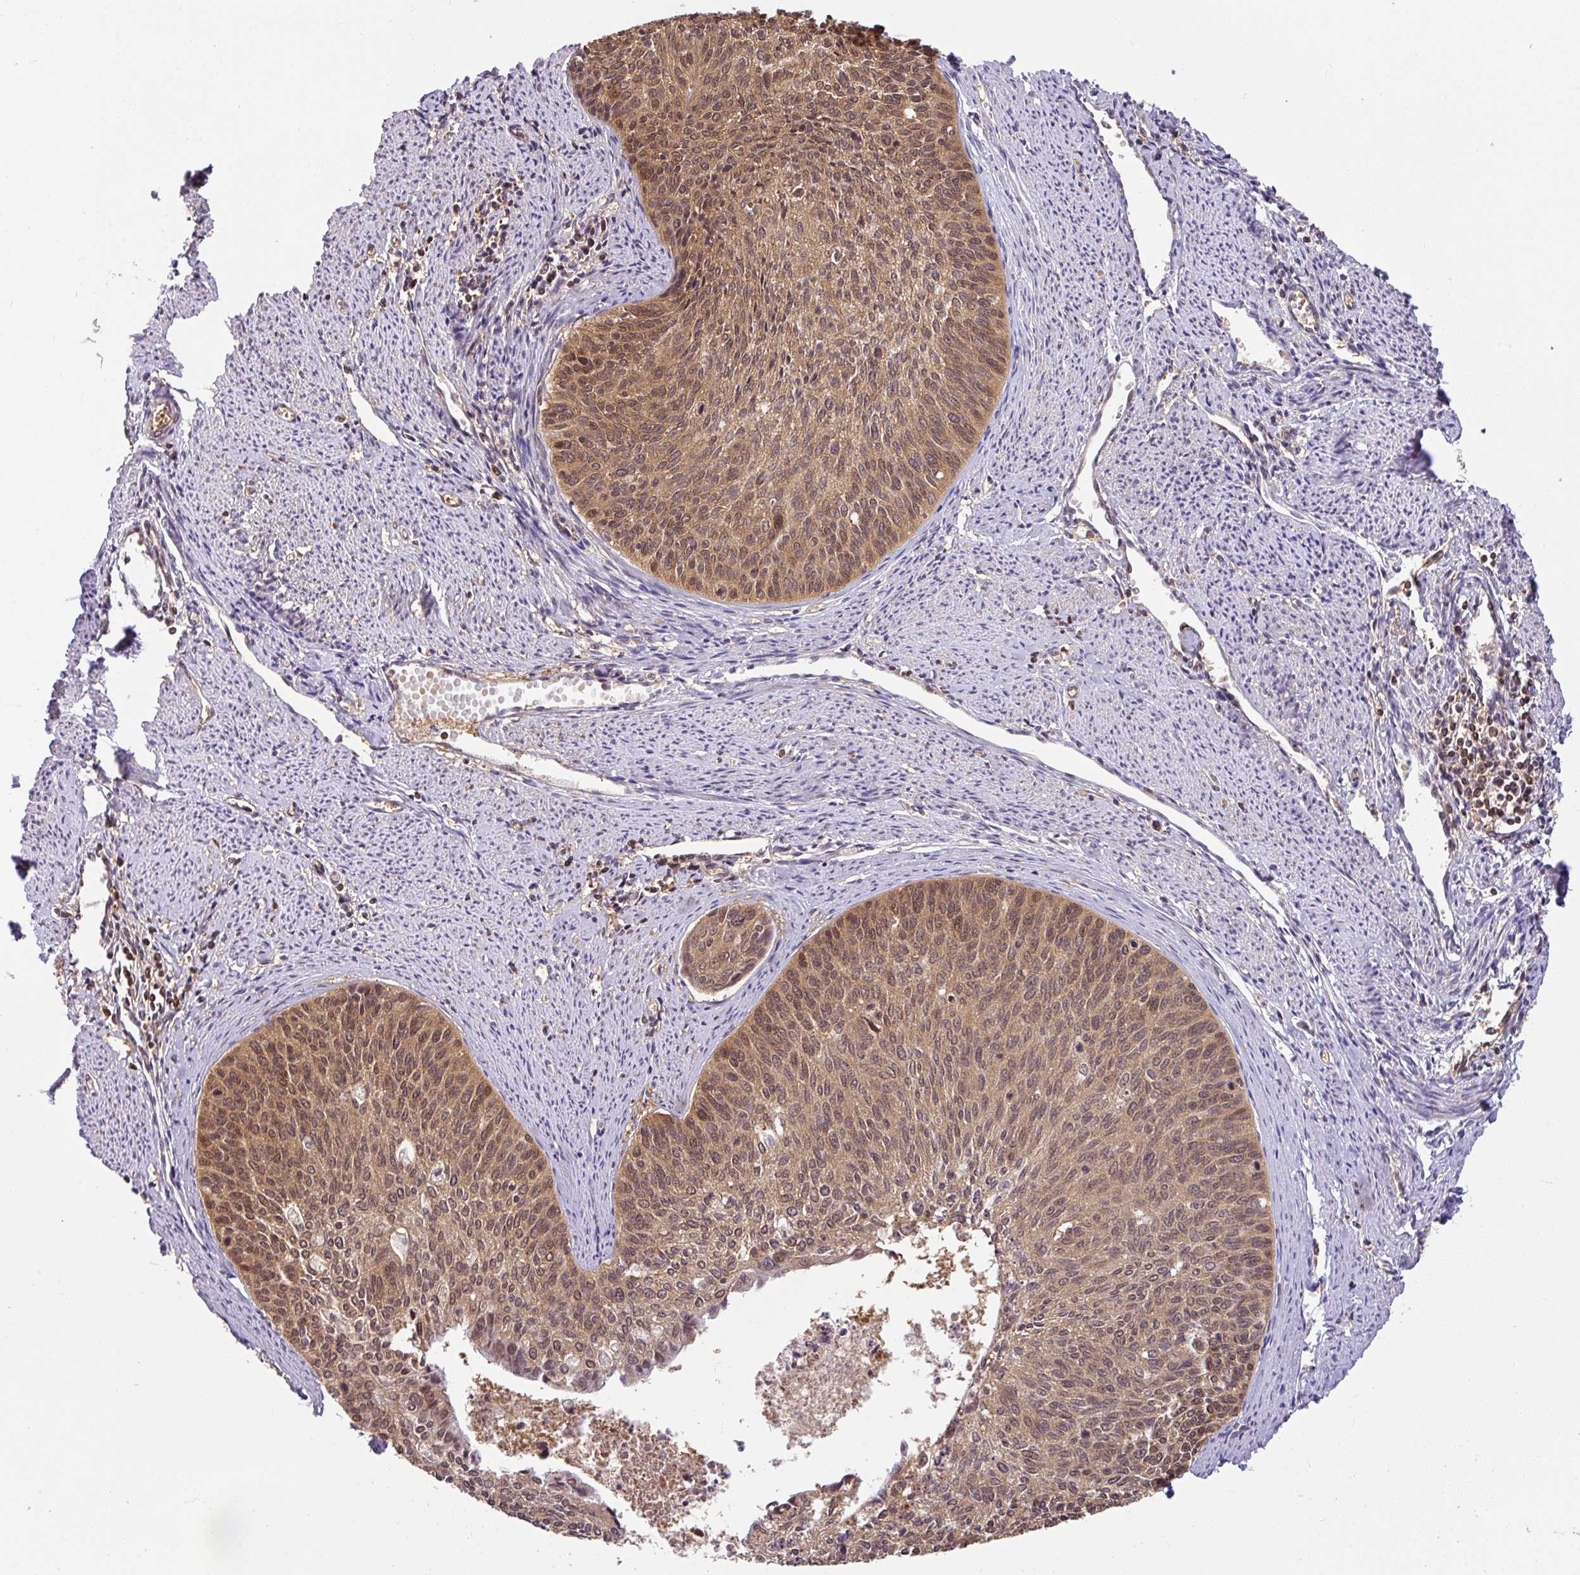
{"staining": {"intensity": "moderate", "quantity": ">75%", "location": "cytoplasmic/membranous,nuclear"}, "tissue": "cervical cancer", "cell_type": "Tumor cells", "image_type": "cancer", "snomed": [{"axis": "morphology", "description": "Squamous cell carcinoma, NOS"}, {"axis": "topography", "description": "Cervix"}], "caption": "A histopathology image showing moderate cytoplasmic/membranous and nuclear expression in approximately >75% of tumor cells in cervical cancer (squamous cell carcinoma), as visualized by brown immunohistochemical staining.", "gene": "SHB", "patient": {"sex": "female", "age": 55}}